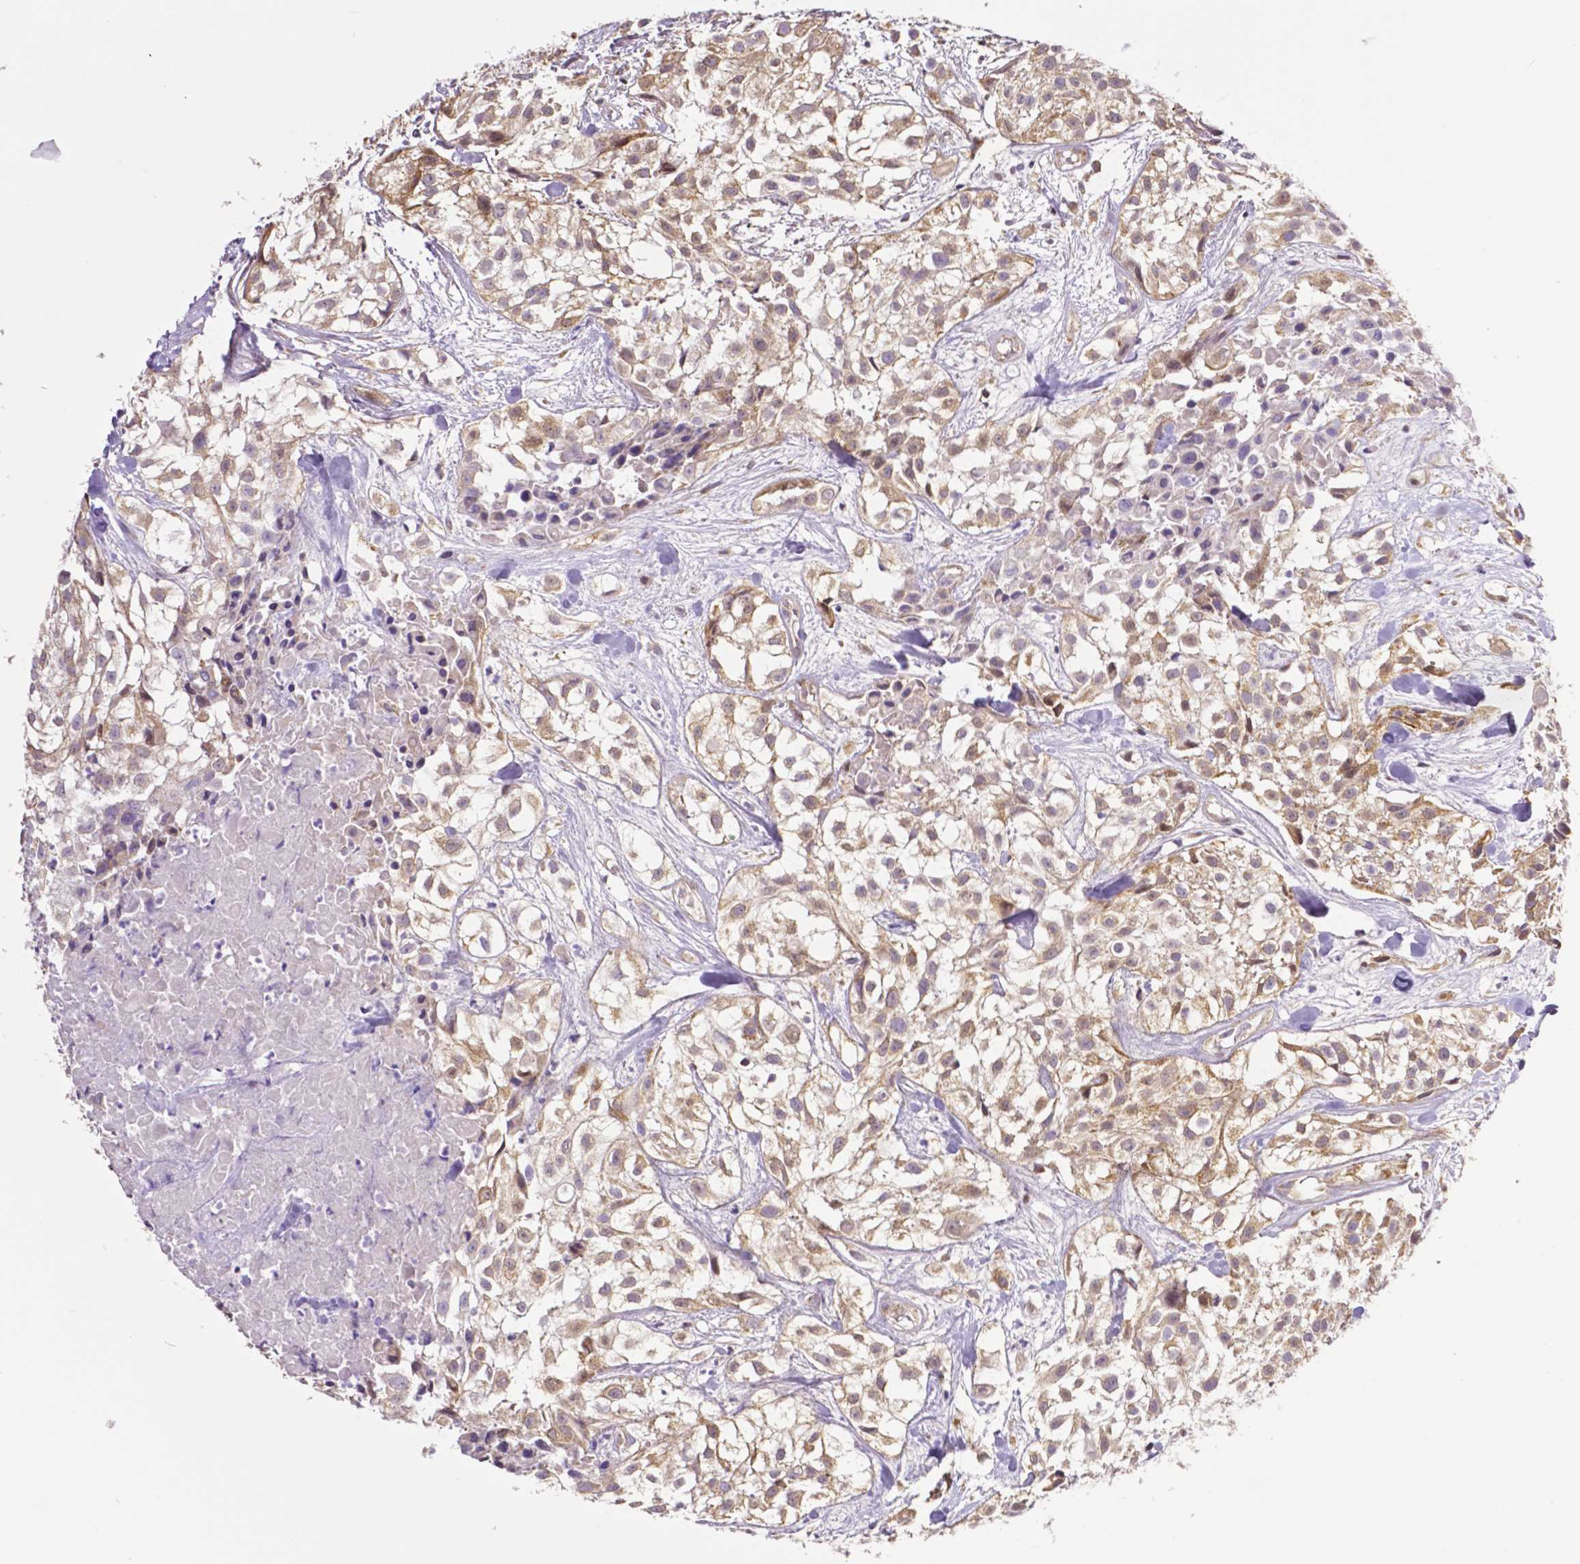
{"staining": {"intensity": "moderate", "quantity": ">75%", "location": "cytoplasmic/membranous"}, "tissue": "urothelial cancer", "cell_type": "Tumor cells", "image_type": "cancer", "snomed": [{"axis": "morphology", "description": "Urothelial carcinoma, High grade"}, {"axis": "topography", "description": "Urinary bladder"}], "caption": "IHC image of urothelial cancer stained for a protein (brown), which displays medium levels of moderate cytoplasmic/membranous staining in approximately >75% of tumor cells.", "gene": "MCL1", "patient": {"sex": "male", "age": 56}}